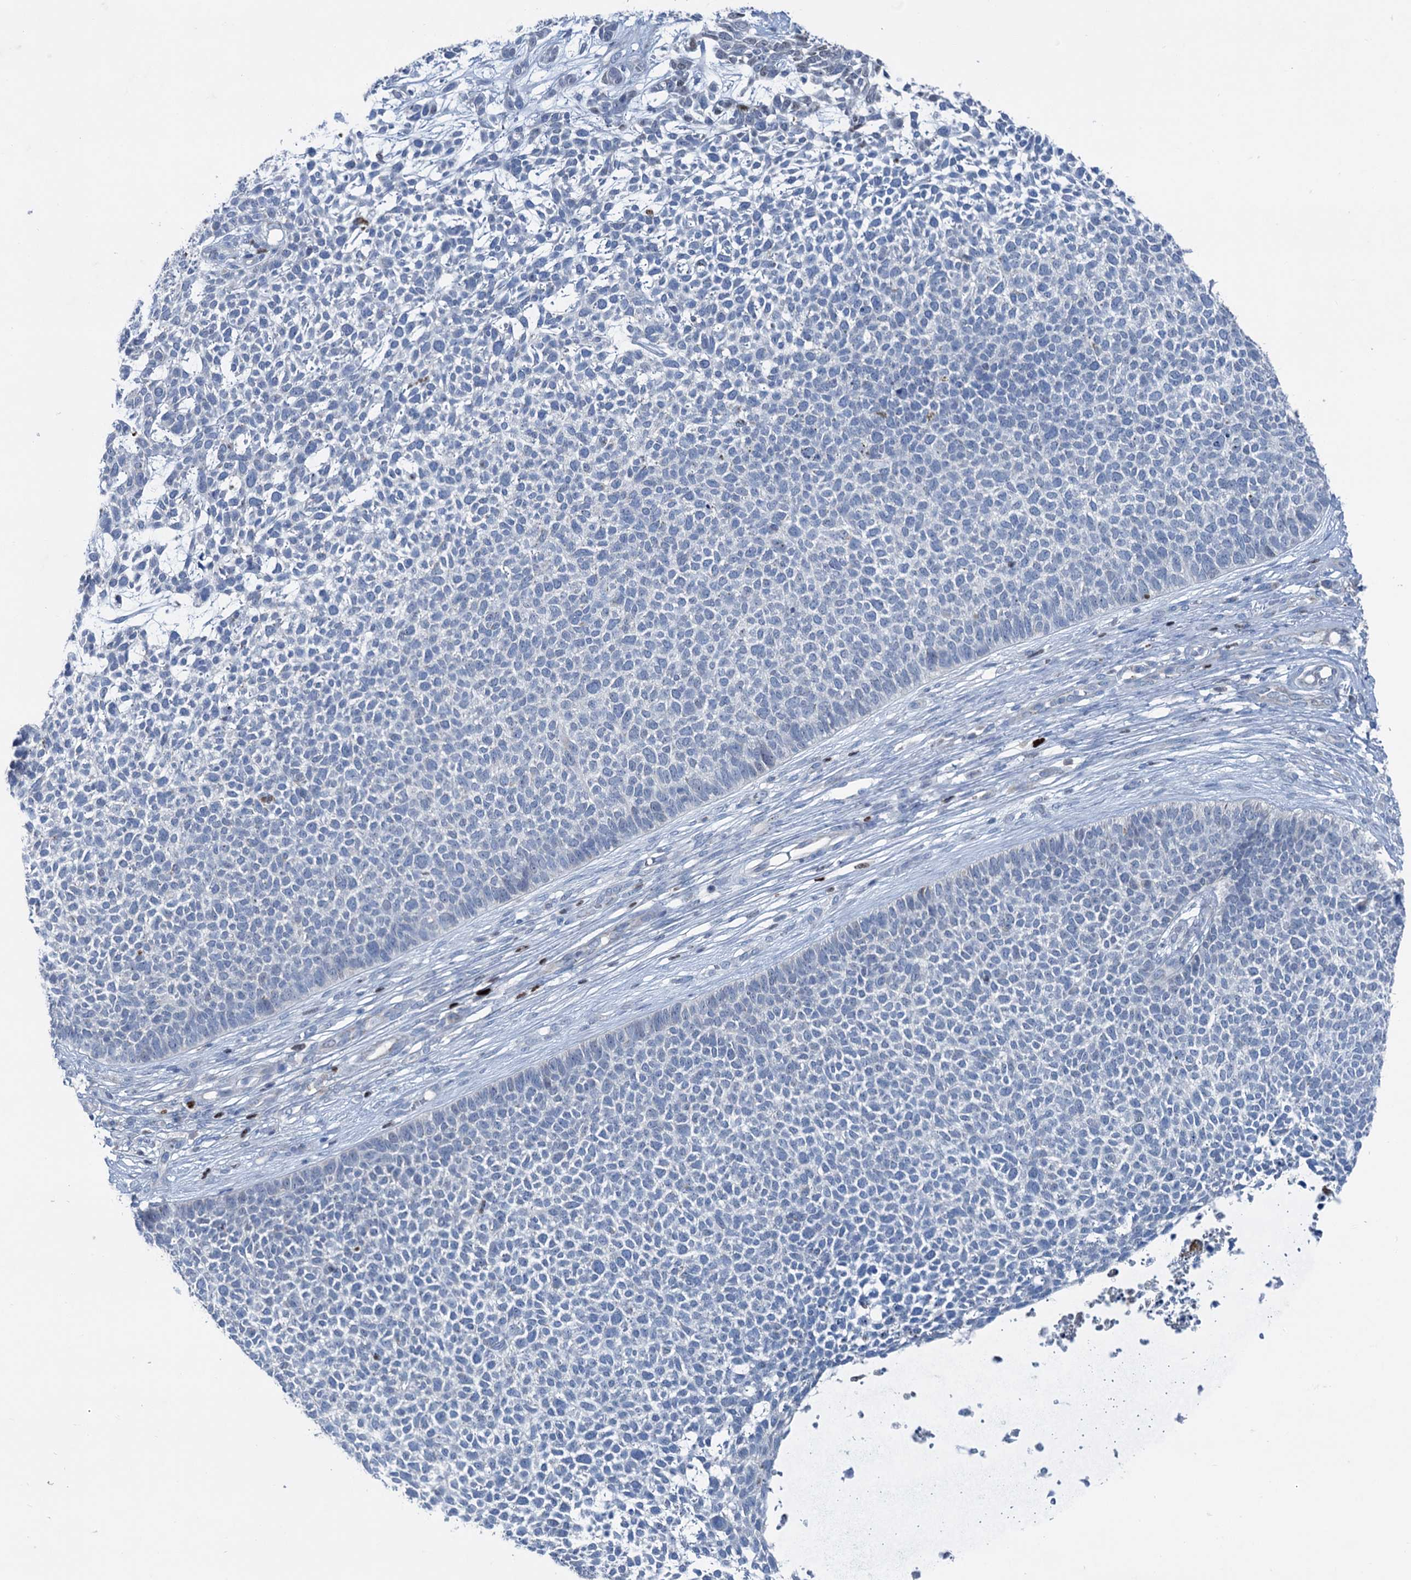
{"staining": {"intensity": "negative", "quantity": "none", "location": "none"}, "tissue": "skin cancer", "cell_type": "Tumor cells", "image_type": "cancer", "snomed": [{"axis": "morphology", "description": "Basal cell carcinoma"}, {"axis": "topography", "description": "Skin"}], "caption": "DAB (3,3'-diaminobenzidine) immunohistochemical staining of skin cancer (basal cell carcinoma) reveals no significant positivity in tumor cells.", "gene": "ELP4", "patient": {"sex": "female", "age": 84}}